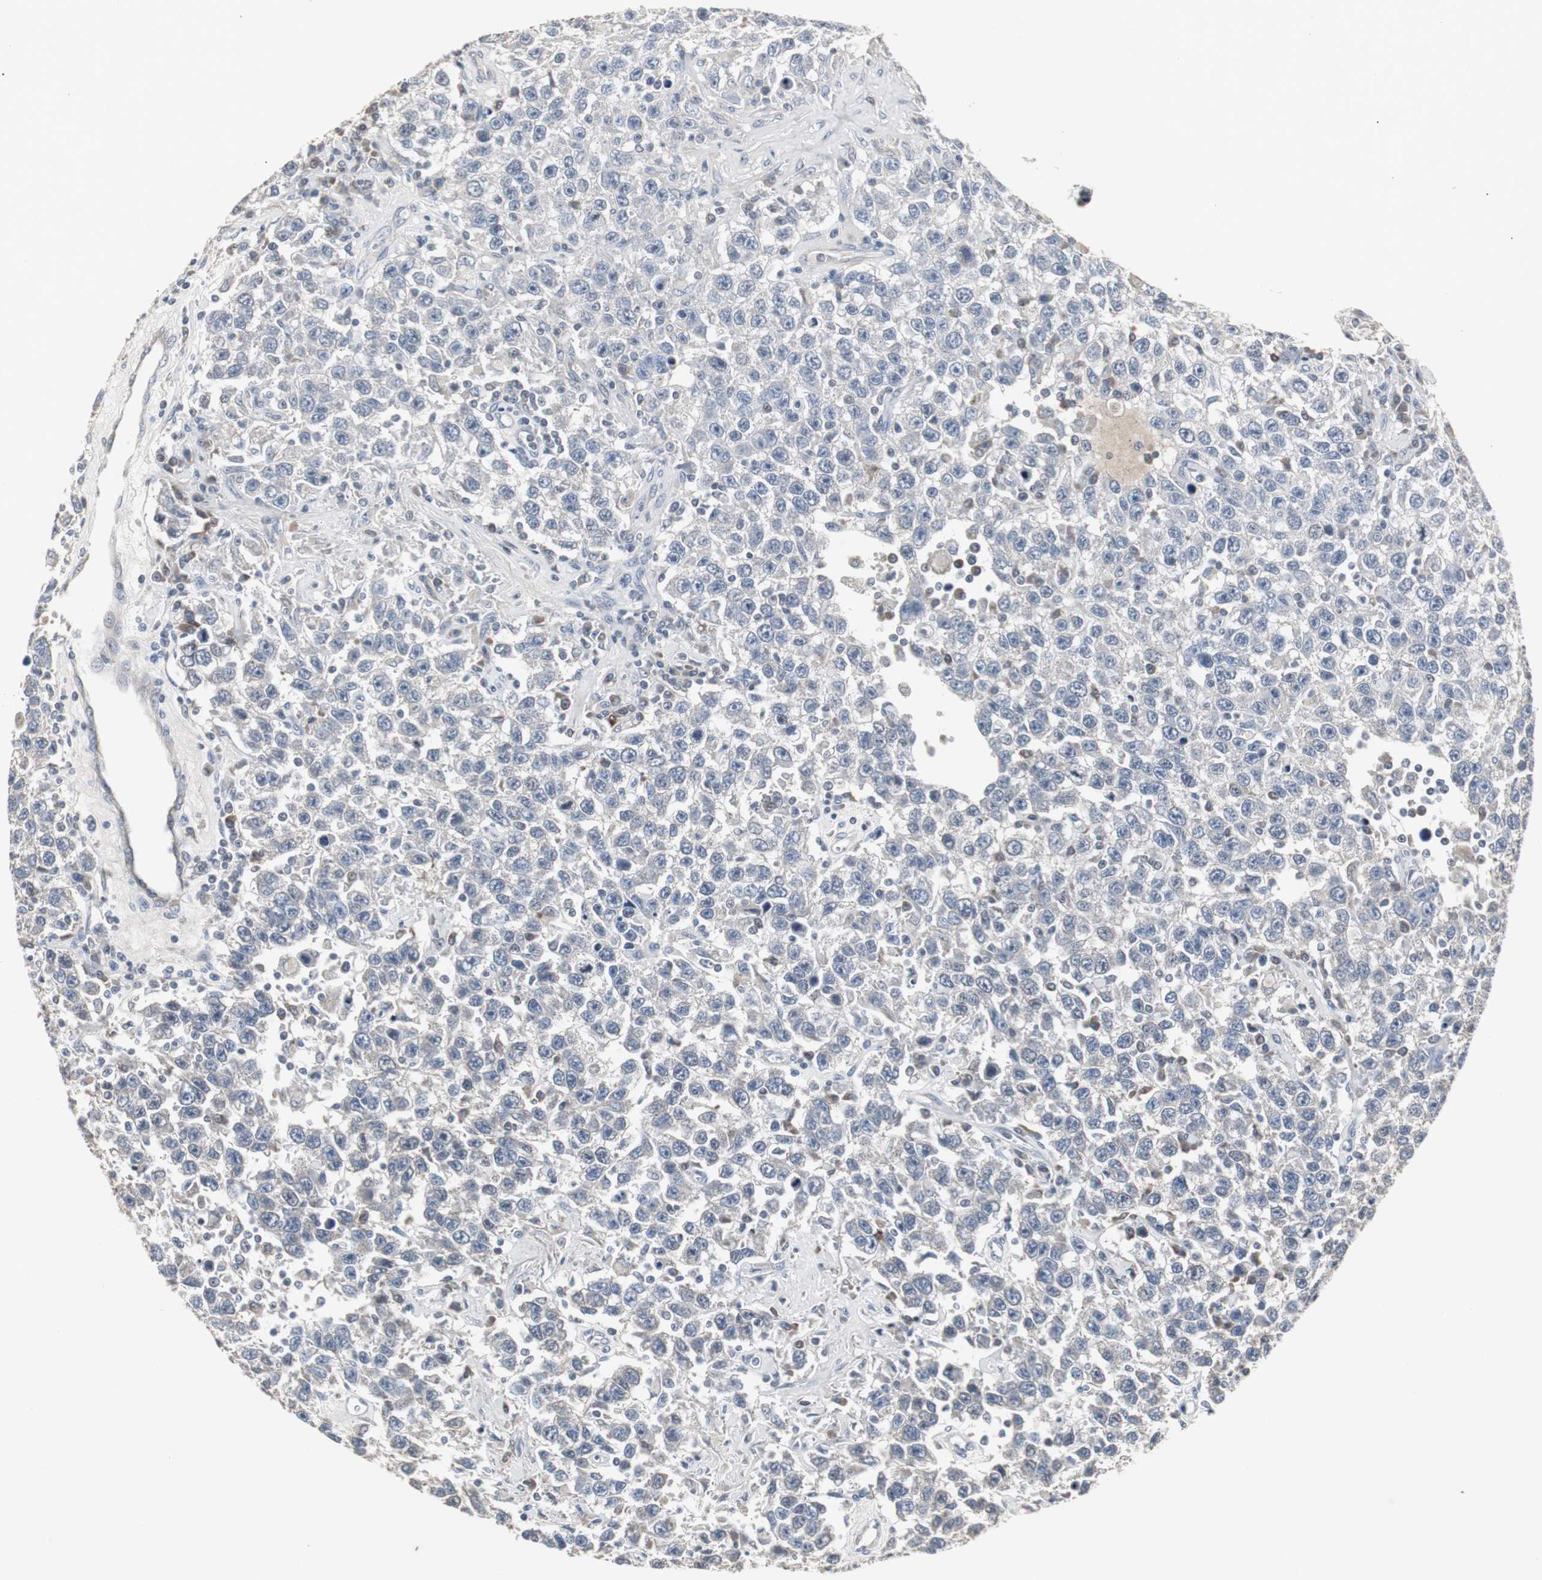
{"staining": {"intensity": "negative", "quantity": "none", "location": "none"}, "tissue": "testis cancer", "cell_type": "Tumor cells", "image_type": "cancer", "snomed": [{"axis": "morphology", "description": "Seminoma, NOS"}, {"axis": "topography", "description": "Testis"}], "caption": "There is no significant expression in tumor cells of seminoma (testis). Brightfield microscopy of IHC stained with DAB (3,3'-diaminobenzidine) (brown) and hematoxylin (blue), captured at high magnification.", "gene": "ACAA1", "patient": {"sex": "male", "age": 41}}